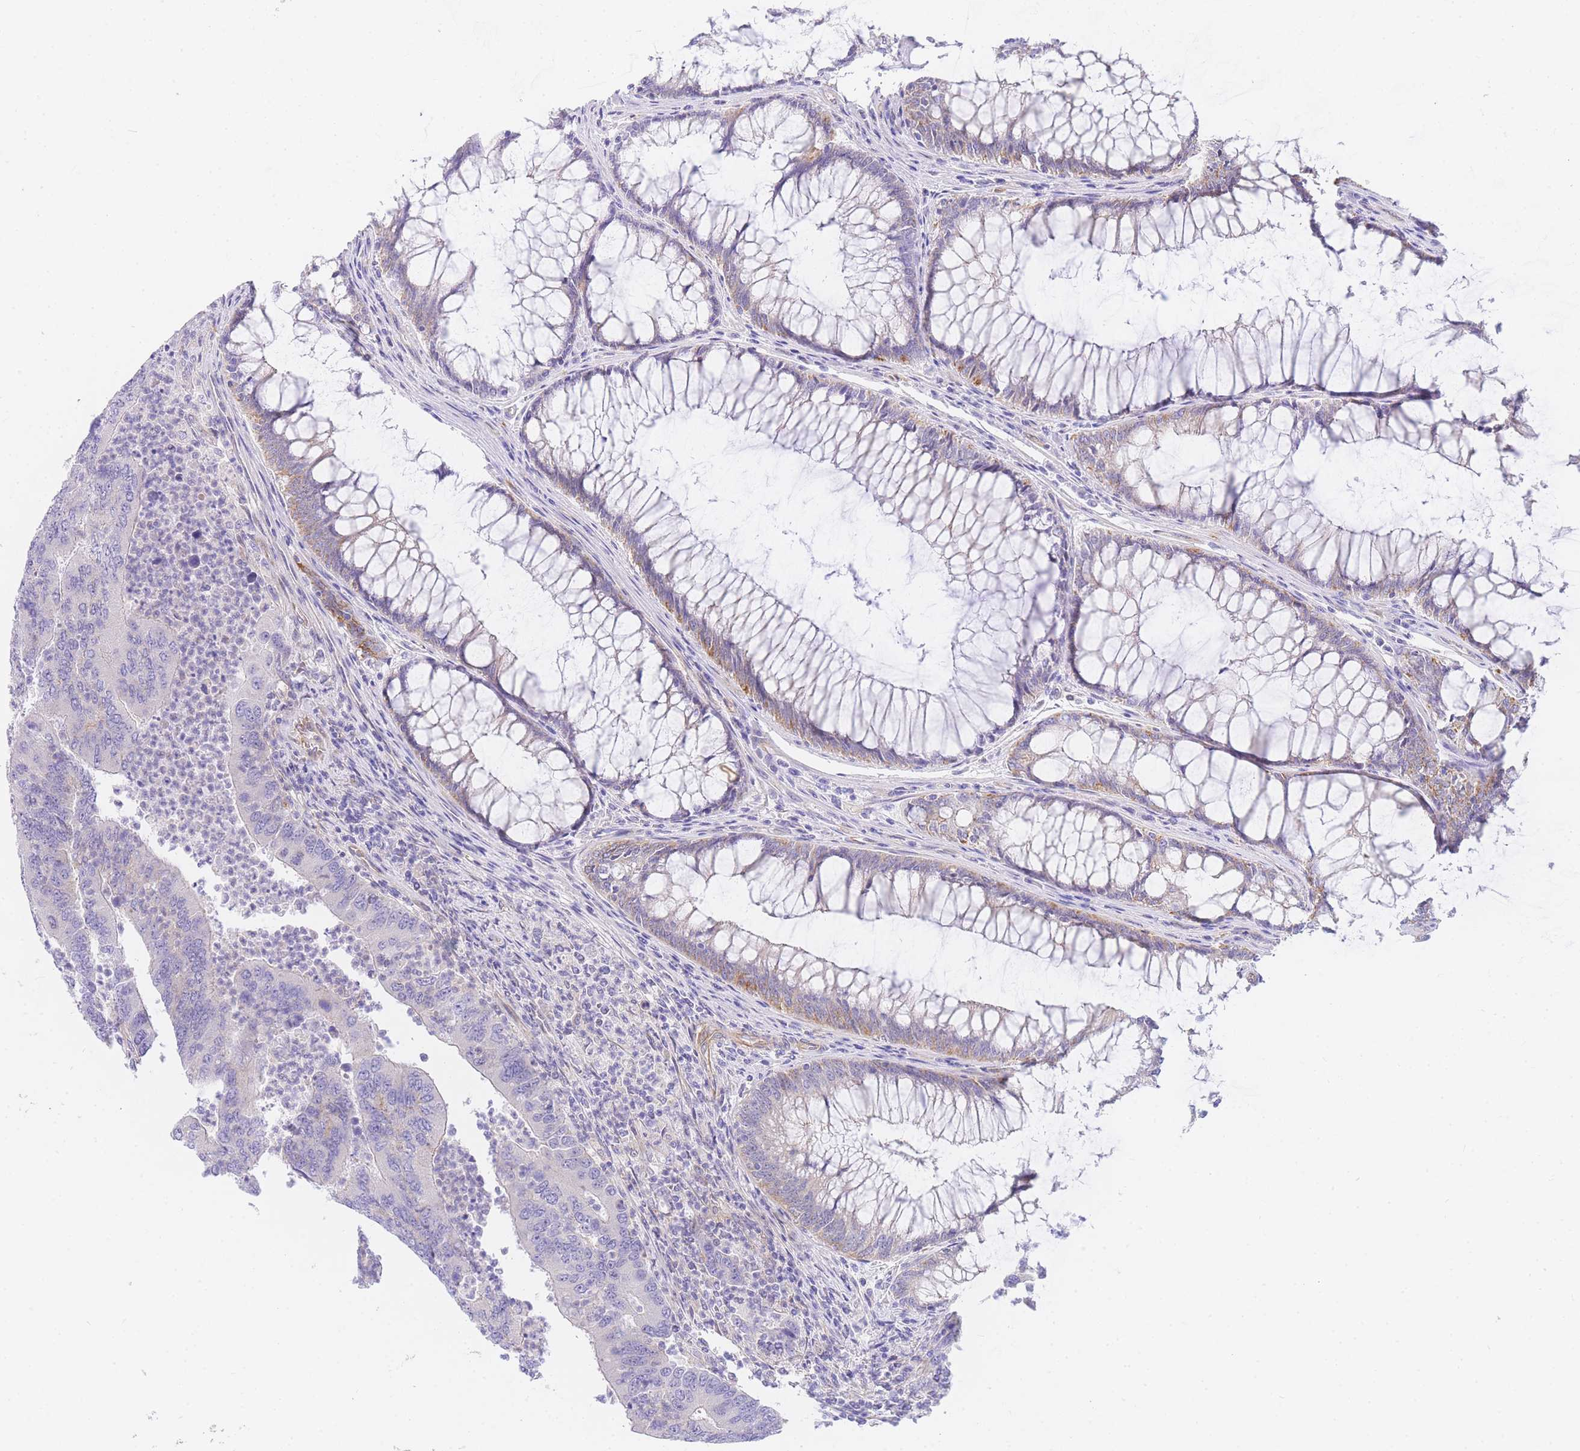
{"staining": {"intensity": "negative", "quantity": "none", "location": "none"}, "tissue": "colorectal cancer", "cell_type": "Tumor cells", "image_type": "cancer", "snomed": [{"axis": "morphology", "description": "Adenocarcinoma, NOS"}, {"axis": "topography", "description": "Colon"}], "caption": "High power microscopy histopathology image of an immunohistochemistry photomicrograph of adenocarcinoma (colorectal), revealing no significant staining in tumor cells.", "gene": "SRSF12", "patient": {"sex": "female", "age": 67}}